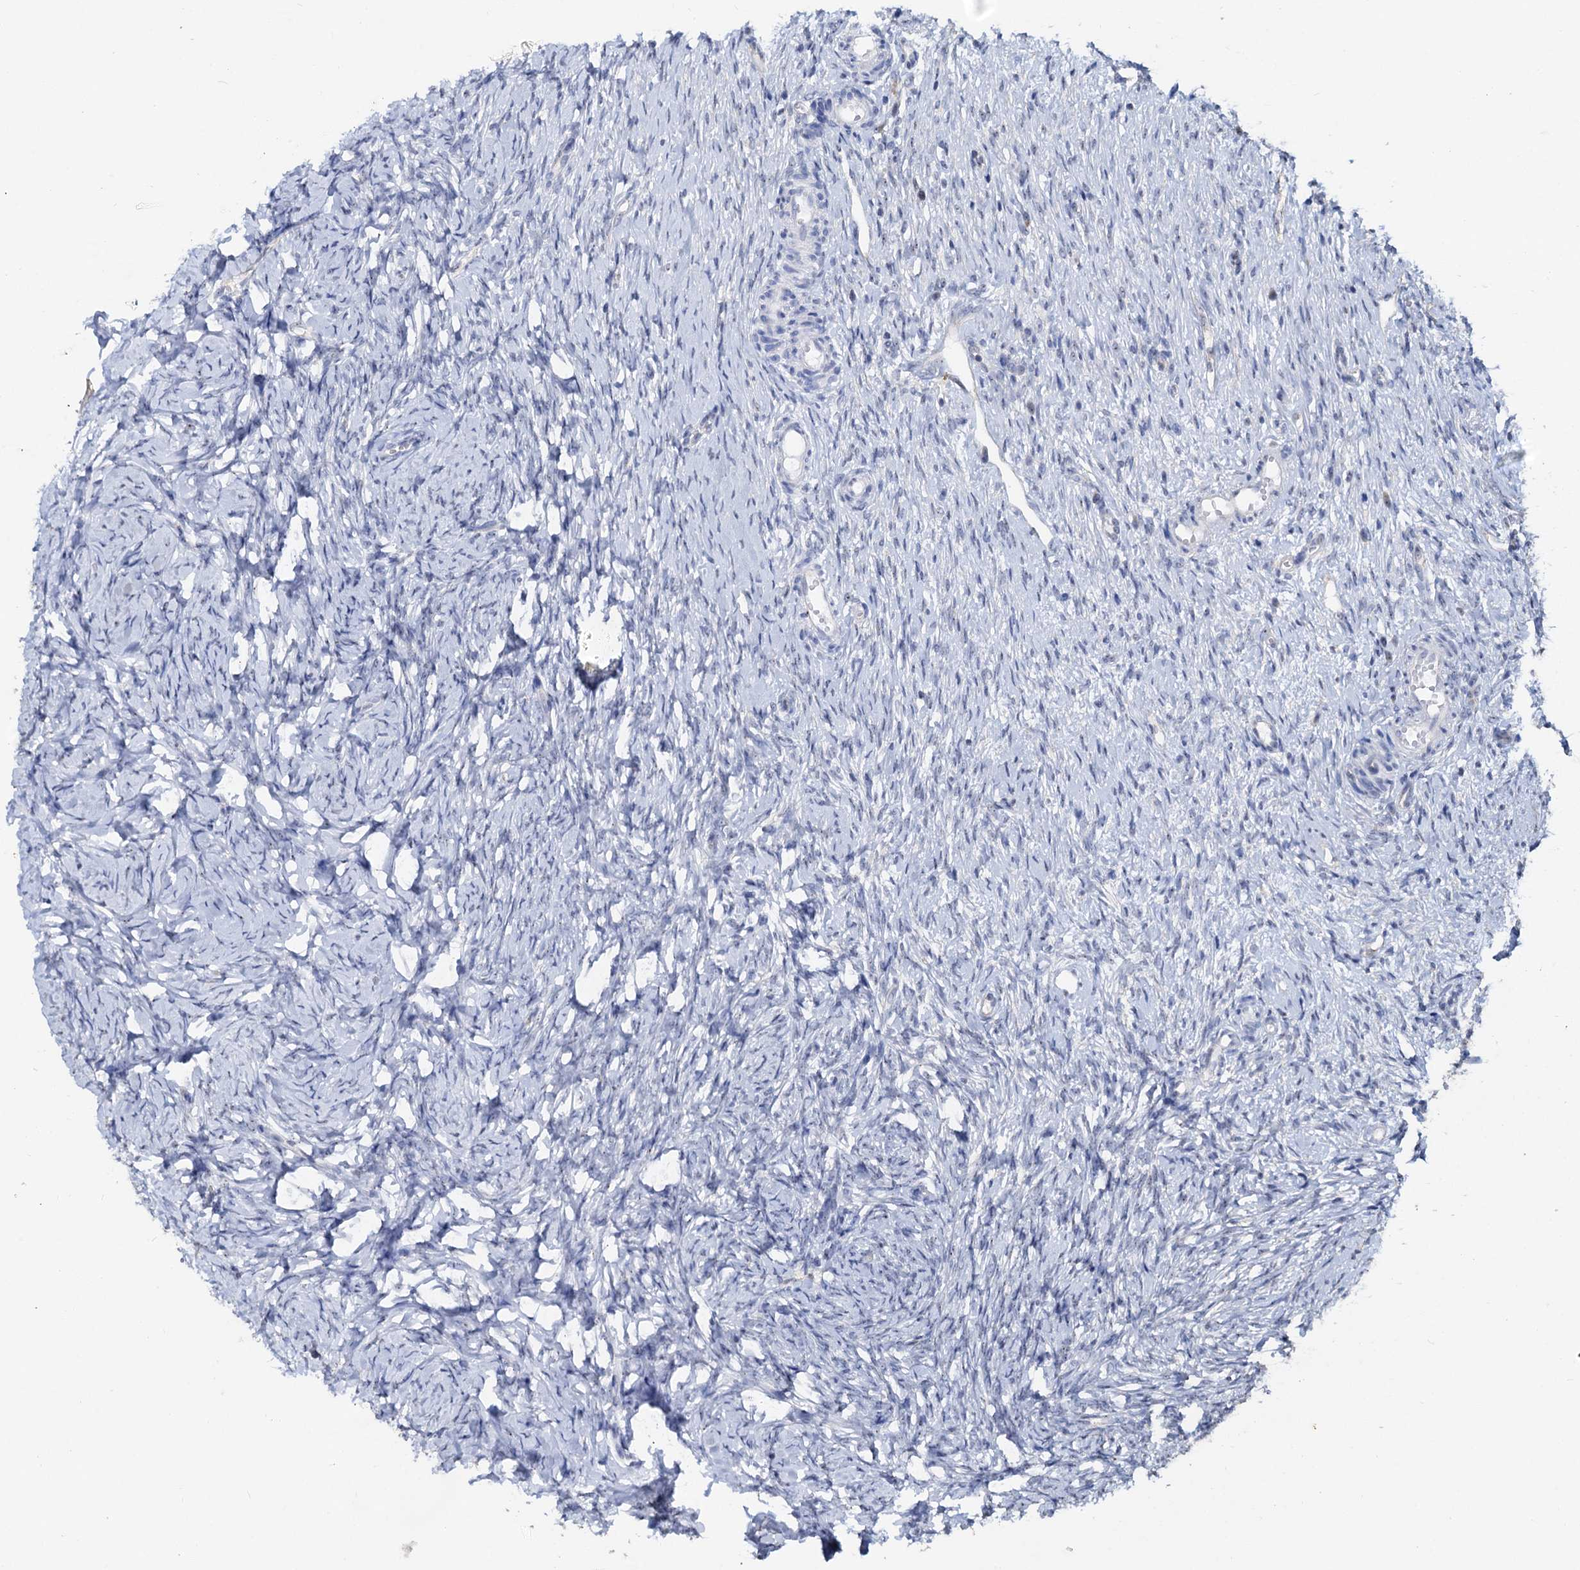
{"staining": {"intensity": "negative", "quantity": "none", "location": "none"}, "tissue": "ovary", "cell_type": "Ovarian stroma cells", "image_type": "normal", "snomed": [{"axis": "morphology", "description": "Normal tissue, NOS"}, {"axis": "topography", "description": "Ovary"}], "caption": "This is a micrograph of IHC staining of normal ovary, which shows no positivity in ovarian stroma cells. The staining is performed using DAB brown chromogen with nuclei counter-stained in using hematoxylin.", "gene": "C2CD3", "patient": {"sex": "female", "age": 51}}